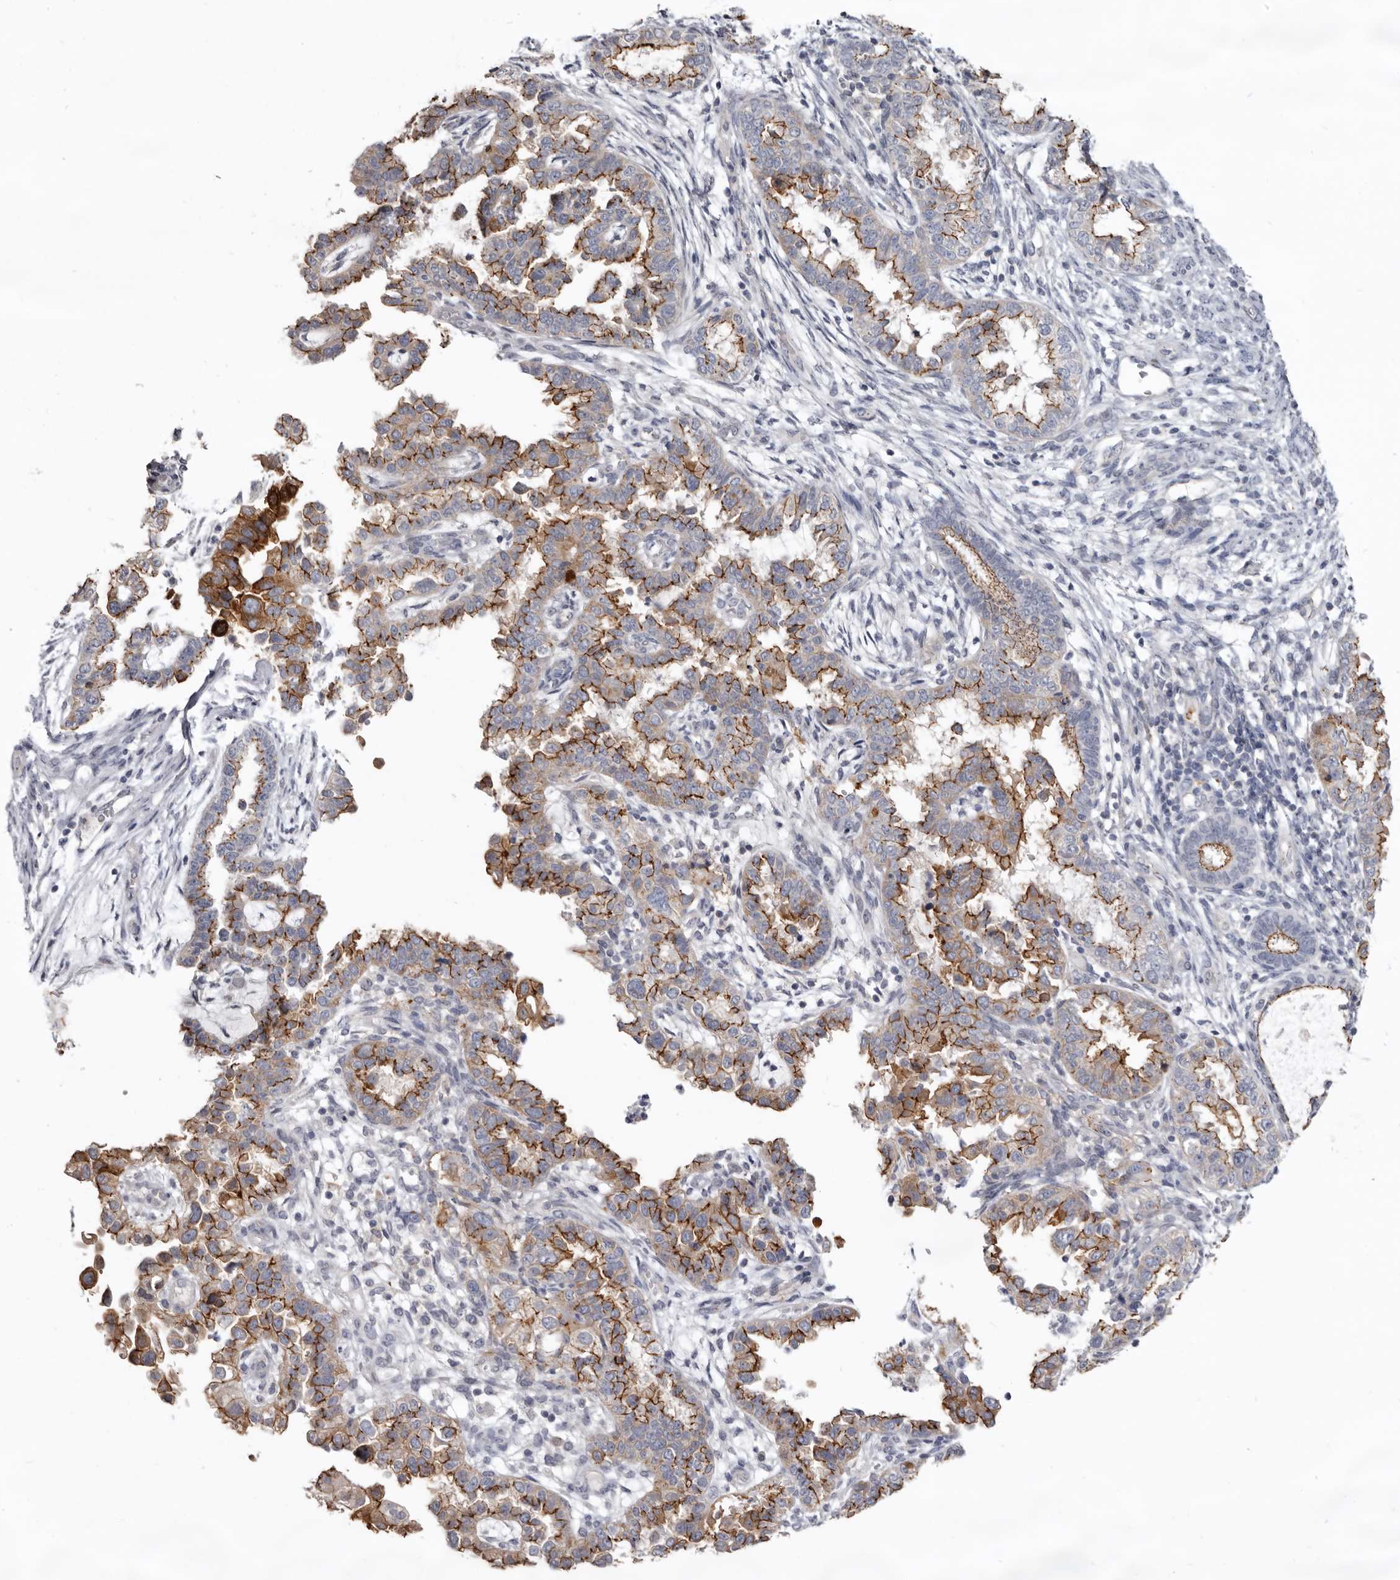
{"staining": {"intensity": "strong", "quantity": "25%-75%", "location": "cytoplasmic/membranous"}, "tissue": "endometrial cancer", "cell_type": "Tumor cells", "image_type": "cancer", "snomed": [{"axis": "morphology", "description": "Adenocarcinoma, NOS"}, {"axis": "topography", "description": "Endometrium"}], "caption": "Strong cytoplasmic/membranous protein positivity is appreciated in about 25%-75% of tumor cells in adenocarcinoma (endometrial).", "gene": "CGN", "patient": {"sex": "female", "age": 85}}